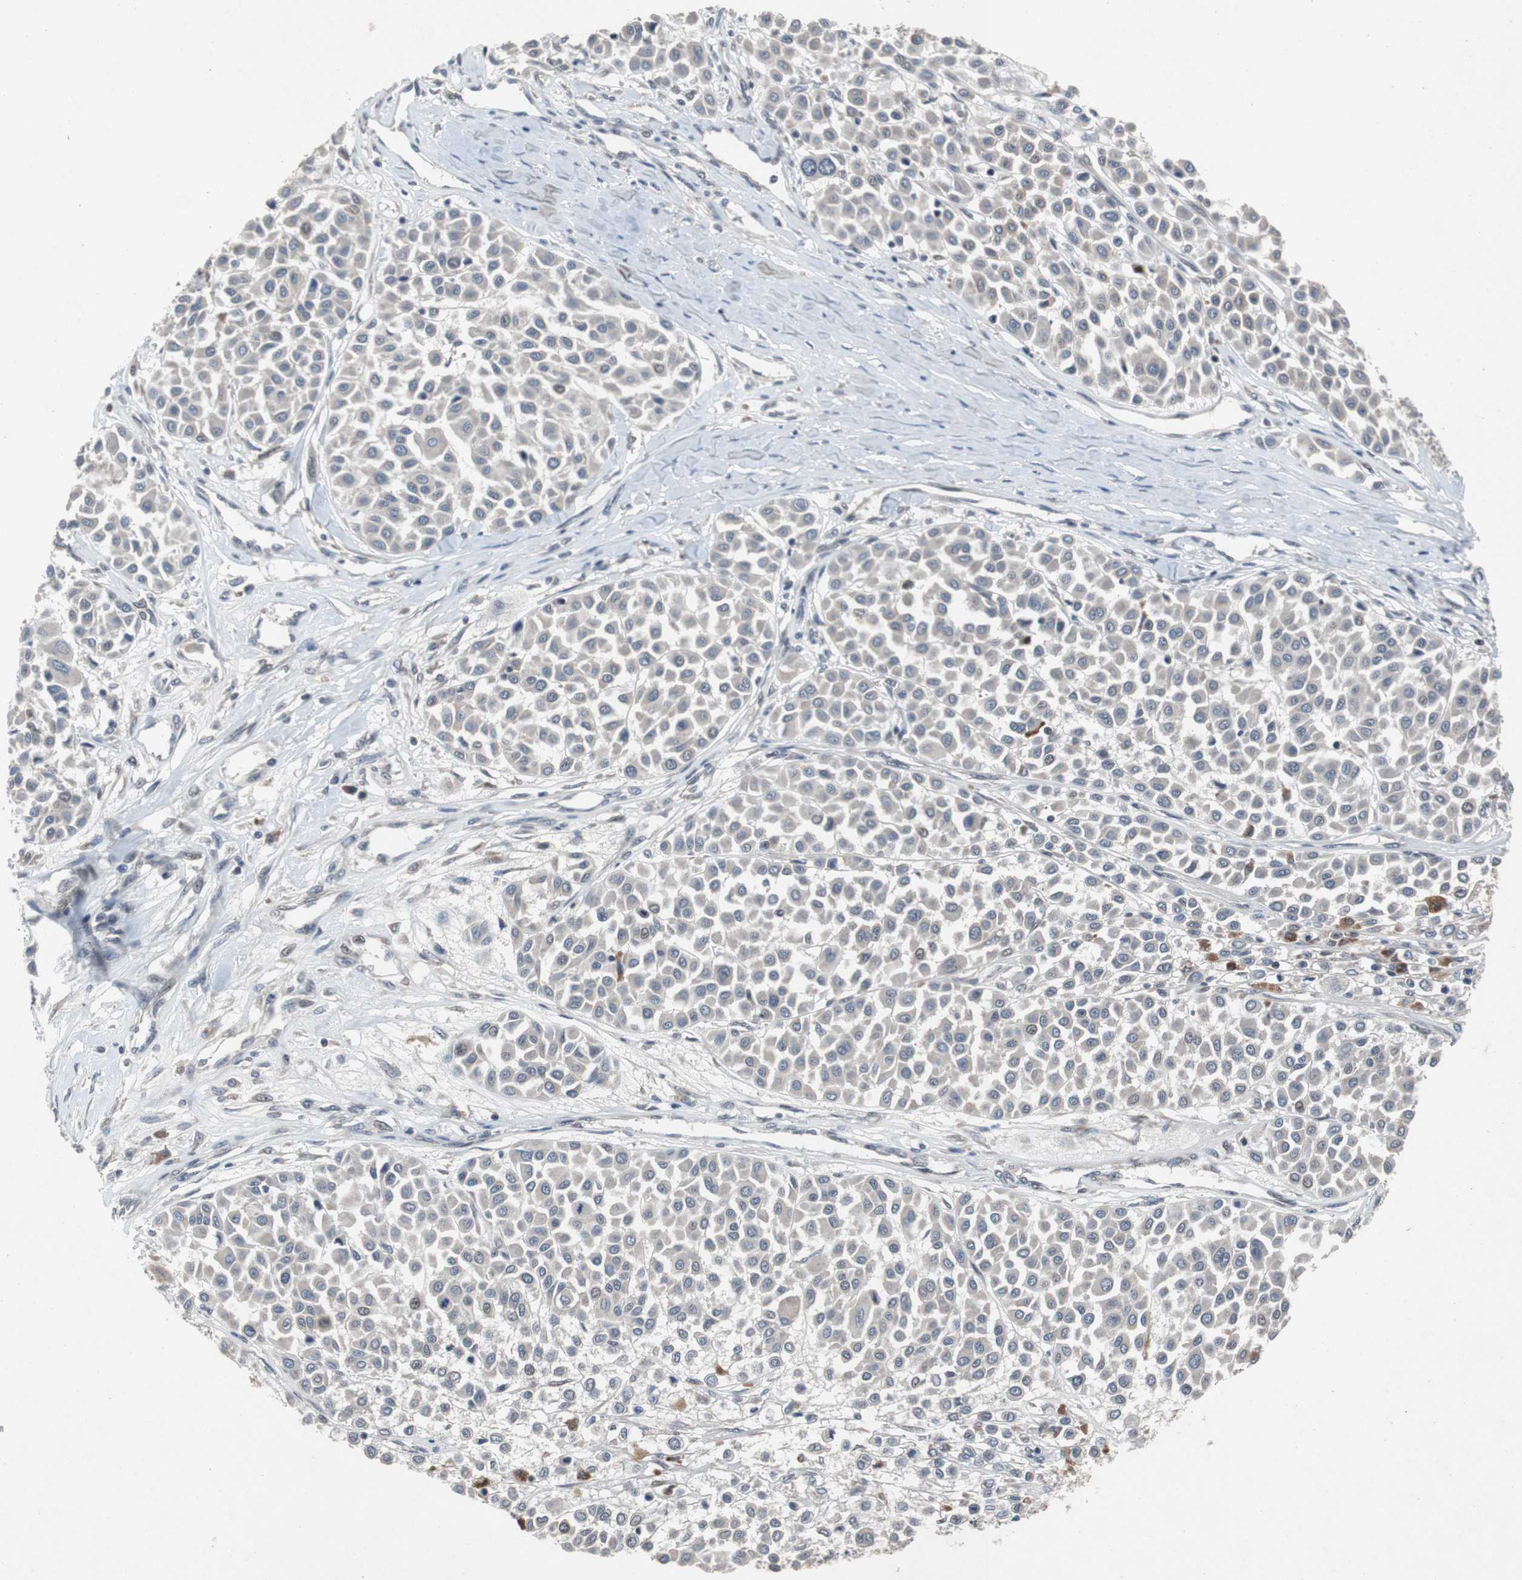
{"staining": {"intensity": "negative", "quantity": "none", "location": "none"}, "tissue": "melanoma", "cell_type": "Tumor cells", "image_type": "cancer", "snomed": [{"axis": "morphology", "description": "Malignant melanoma, Metastatic site"}, {"axis": "topography", "description": "Soft tissue"}], "caption": "High magnification brightfield microscopy of melanoma stained with DAB (brown) and counterstained with hematoxylin (blue): tumor cells show no significant staining. Nuclei are stained in blue.", "gene": "TP63", "patient": {"sex": "male", "age": 41}}